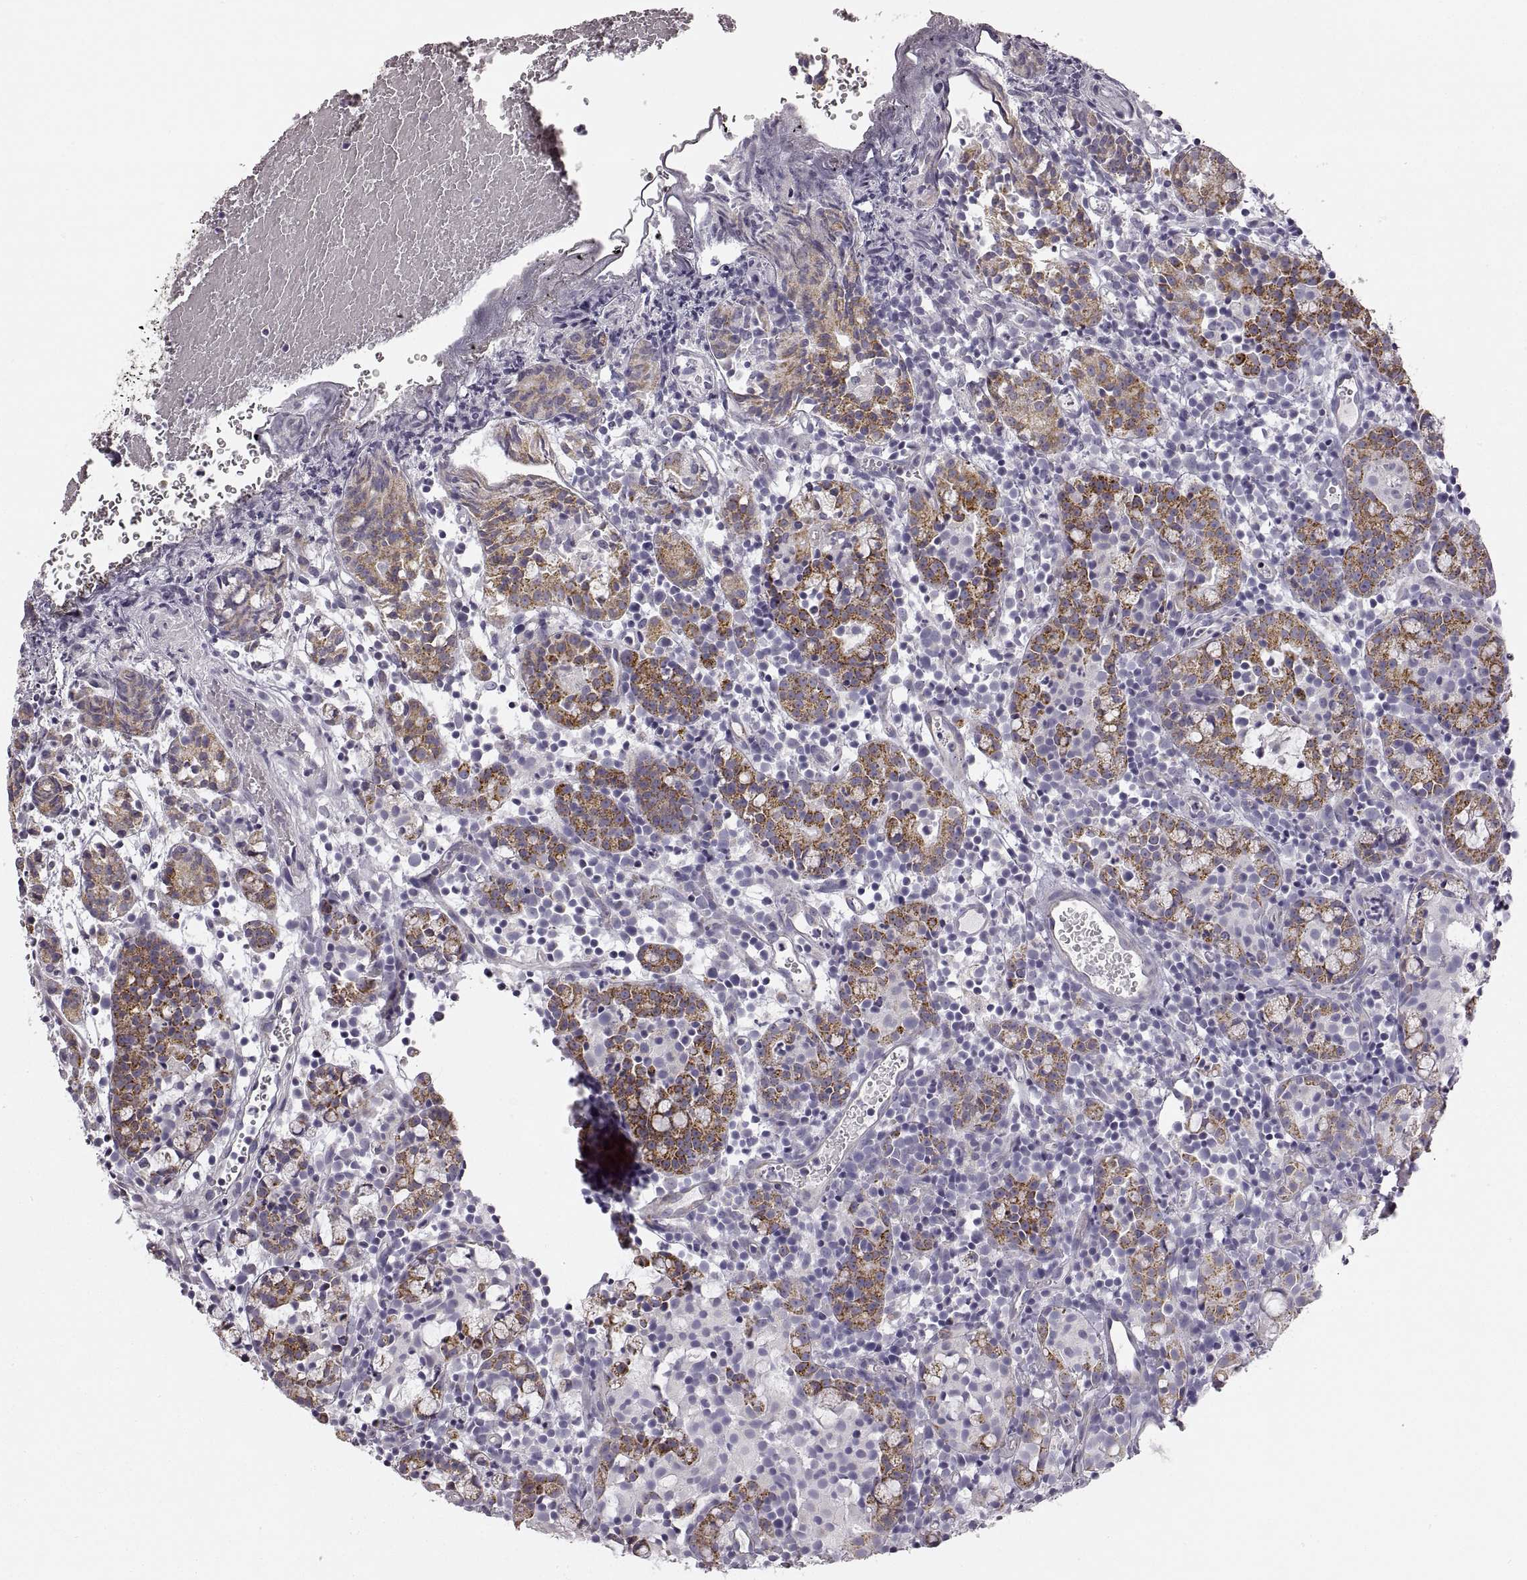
{"staining": {"intensity": "moderate", "quantity": ">75%", "location": "cytoplasmic/membranous"}, "tissue": "prostate cancer", "cell_type": "Tumor cells", "image_type": "cancer", "snomed": [{"axis": "morphology", "description": "Adenocarcinoma, High grade"}, {"axis": "topography", "description": "Prostate"}], "caption": "Human adenocarcinoma (high-grade) (prostate) stained with a brown dye exhibits moderate cytoplasmic/membranous positive expression in about >75% of tumor cells.", "gene": "RDH13", "patient": {"sex": "male", "age": 53}}